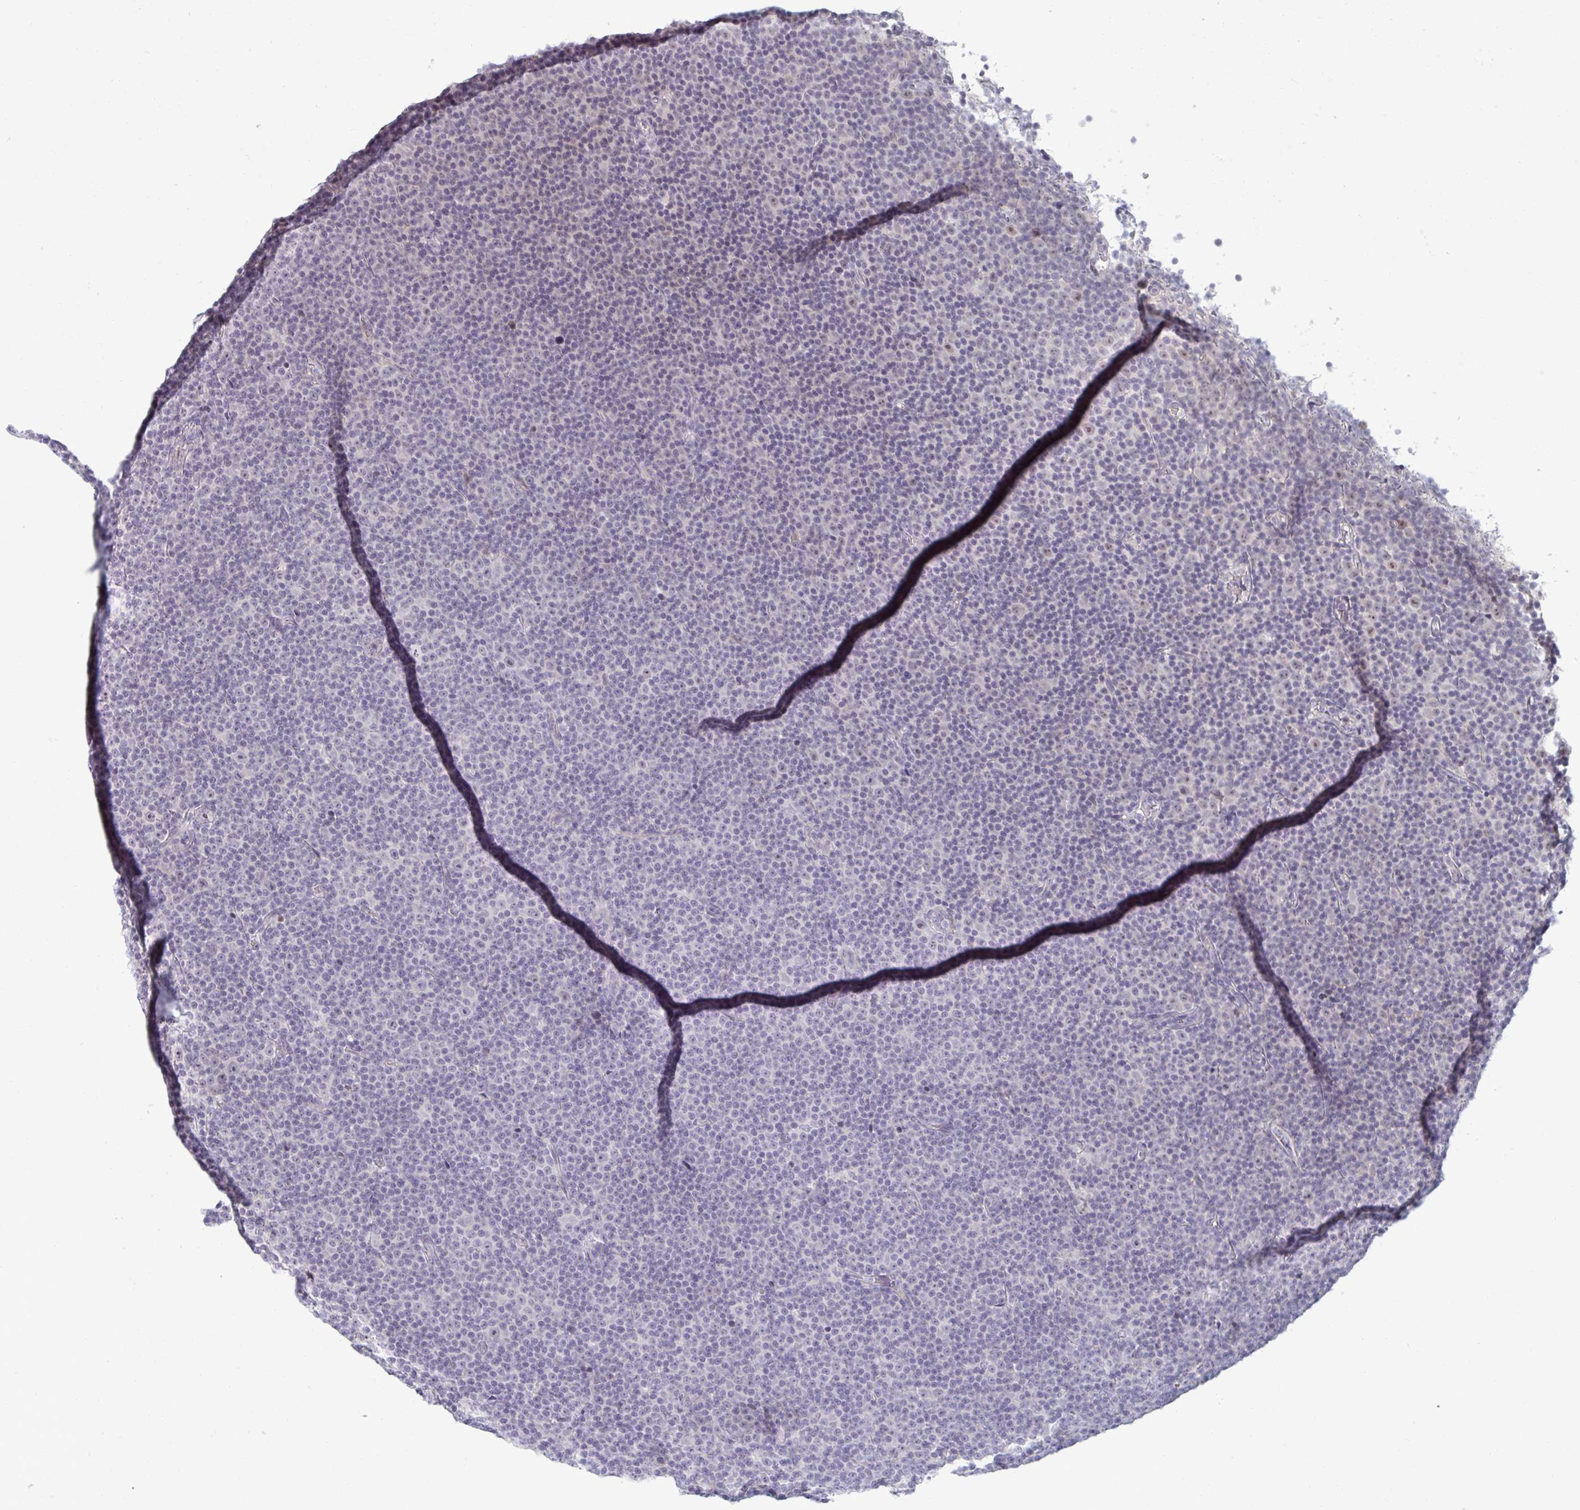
{"staining": {"intensity": "negative", "quantity": "none", "location": "none"}, "tissue": "lymphoma", "cell_type": "Tumor cells", "image_type": "cancer", "snomed": [{"axis": "morphology", "description": "Malignant lymphoma, non-Hodgkin's type, Low grade"}, {"axis": "topography", "description": "Lymph node"}], "caption": "There is no significant staining in tumor cells of lymphoma.", "gene": "RNASEH1", "patient": {"sex": "female", "age": 67}}